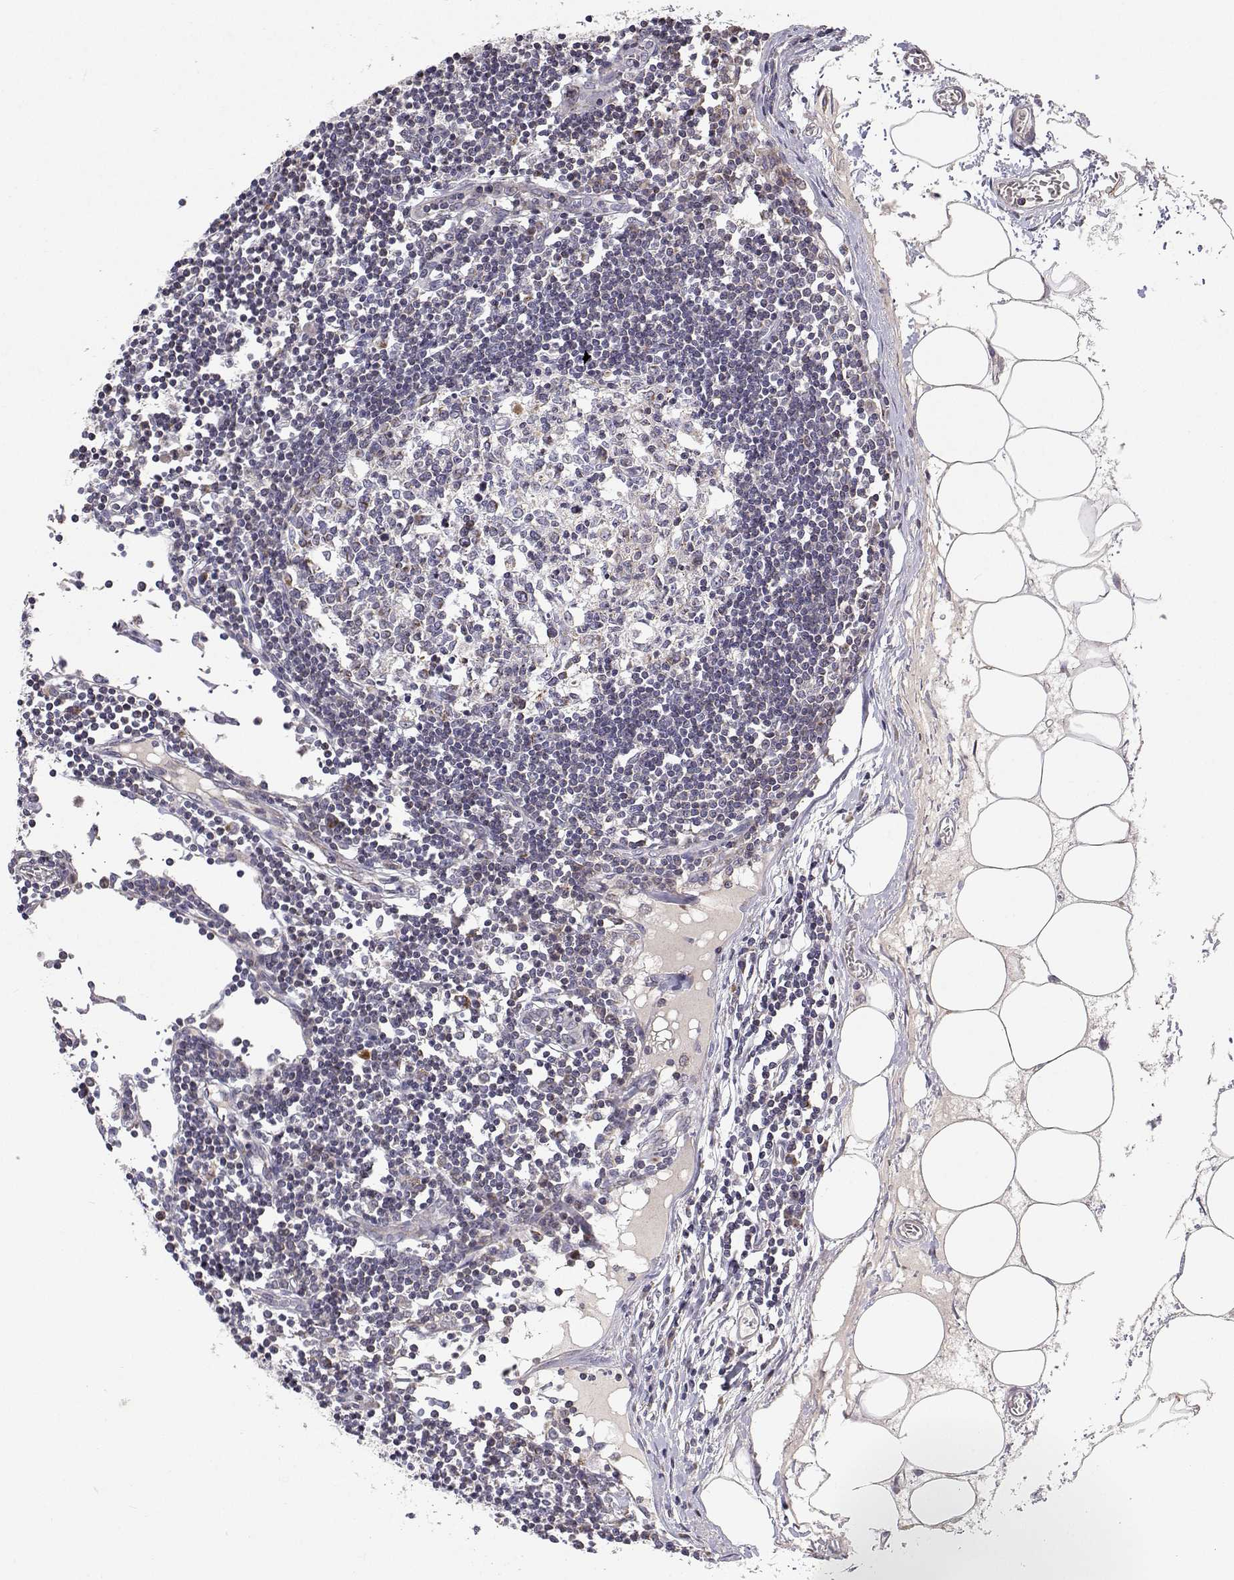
{"staining": {"intensity": "weak", "quantity": "<25%", "location": "cytoplasmic/membranous"}, "tissue": "lymph node", "cell_type": "Germinal center cells", "image_type": "normal", "snomed": [{"axis": "morphology", "description": "Normal tissue, NOS"}, {"axis": "topography", "description": "Lymph node"}], "caption": "High power microscopy photomicrograph of an IHC photomicrograph of normal lymph node, revealing no significant expression in germinal center cells.", "gene": "MRPL3", "patient": {"sex": "female", "age": 65}}